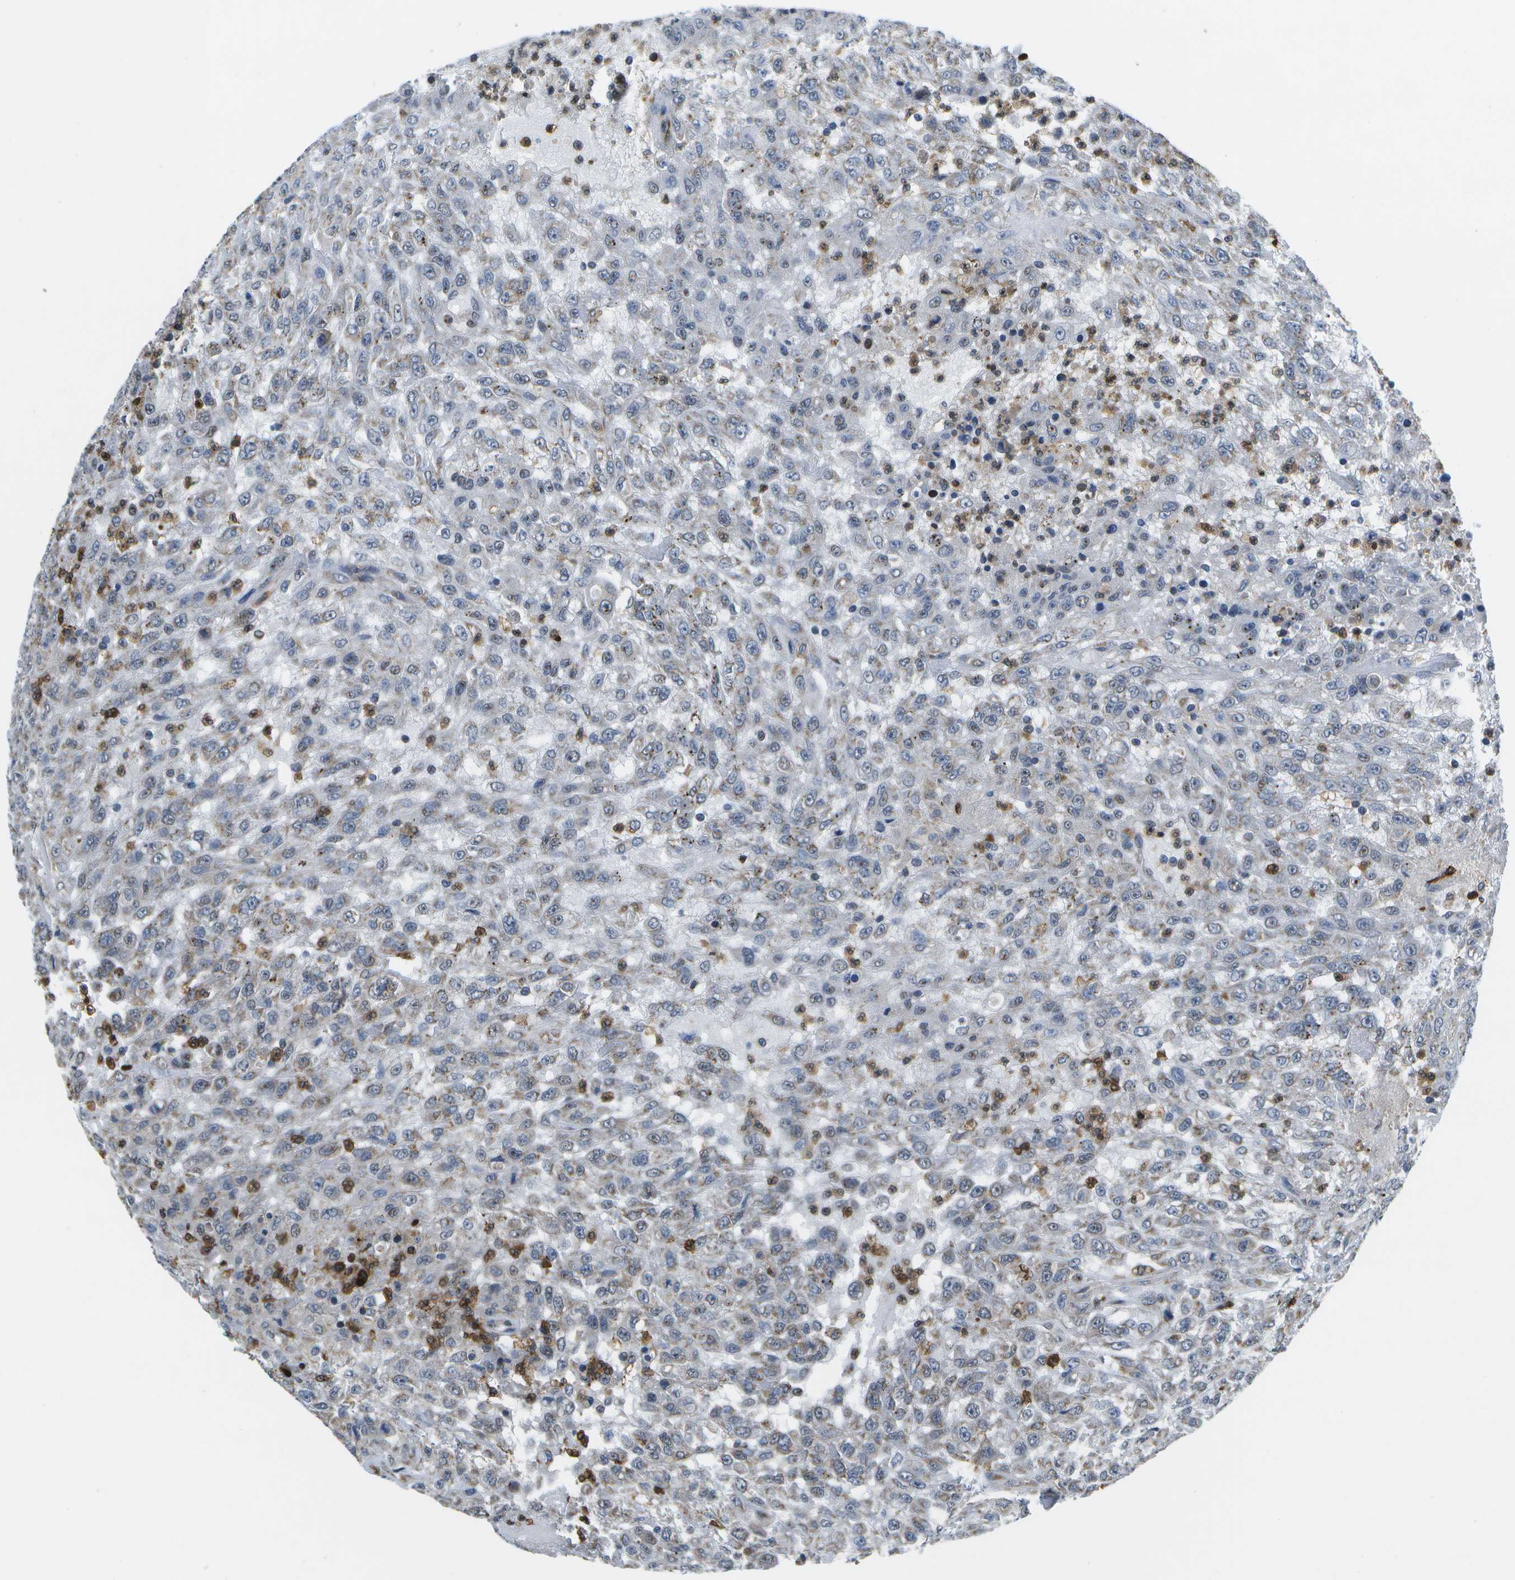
{"staining": {"intensity": "weak", "quantity": "25%-75%", "location": "cytoplasmic/membranous"}, "tissue": "urothelial cancer", "cell_type": "Tumor cells", "image_type": "cancer", "snomed": [{"axis": "morphology", "description": "Urothelial carcinoma, High grade"}, {"axis": "topography", "description": "Urinary bladder"}], "caption": "A brown stain highlights weak cytoplasmic/membranous expression of a protein in high-grade urothelial carcinoma tumor cells. The protein is shown in brown color, while the nuclei are stained blue.", "gene": "GALNT15", "patient": {"sex": "male", "age": 46}}